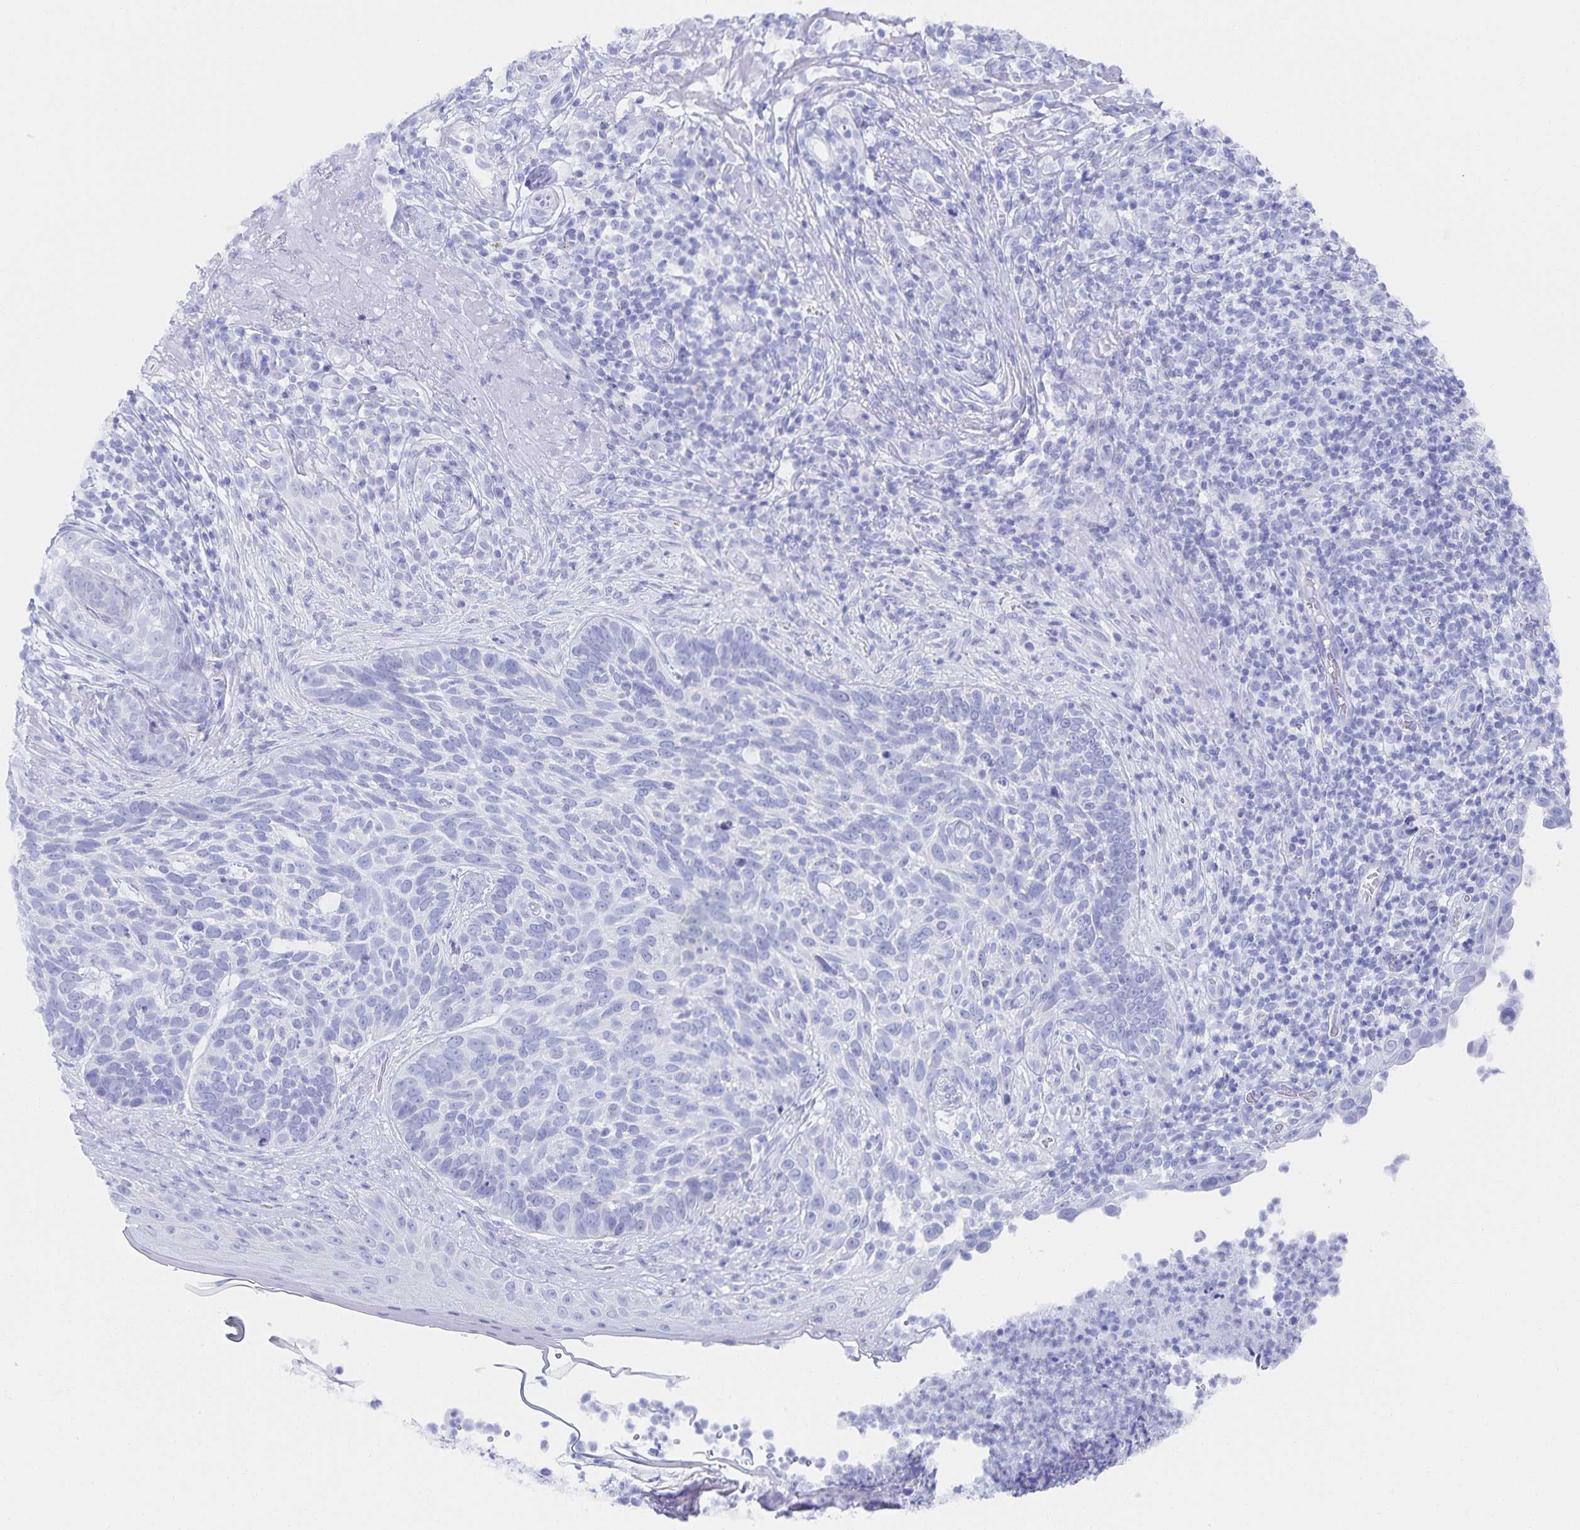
{"staining": {"intensity": "negative", "quantity": "none", "location": "none"}, "tissue": "skin cancer", "cell_type": "Tumor cells", "image_type": "cancer", "snomed": [{"axis": "morphology", "description": "Basal cell carcinoma"}, {"axis": "topography", "description": "Skin"}, {"axis": "topography", "description": "Skin of face"}], "caption": "Histopathology image shows no protein expression in tumor cells of skin cancer (basal cell carcinoma) tissue.", "gene": "SNTN", "patient": {"sex": "female", "age": 95}}